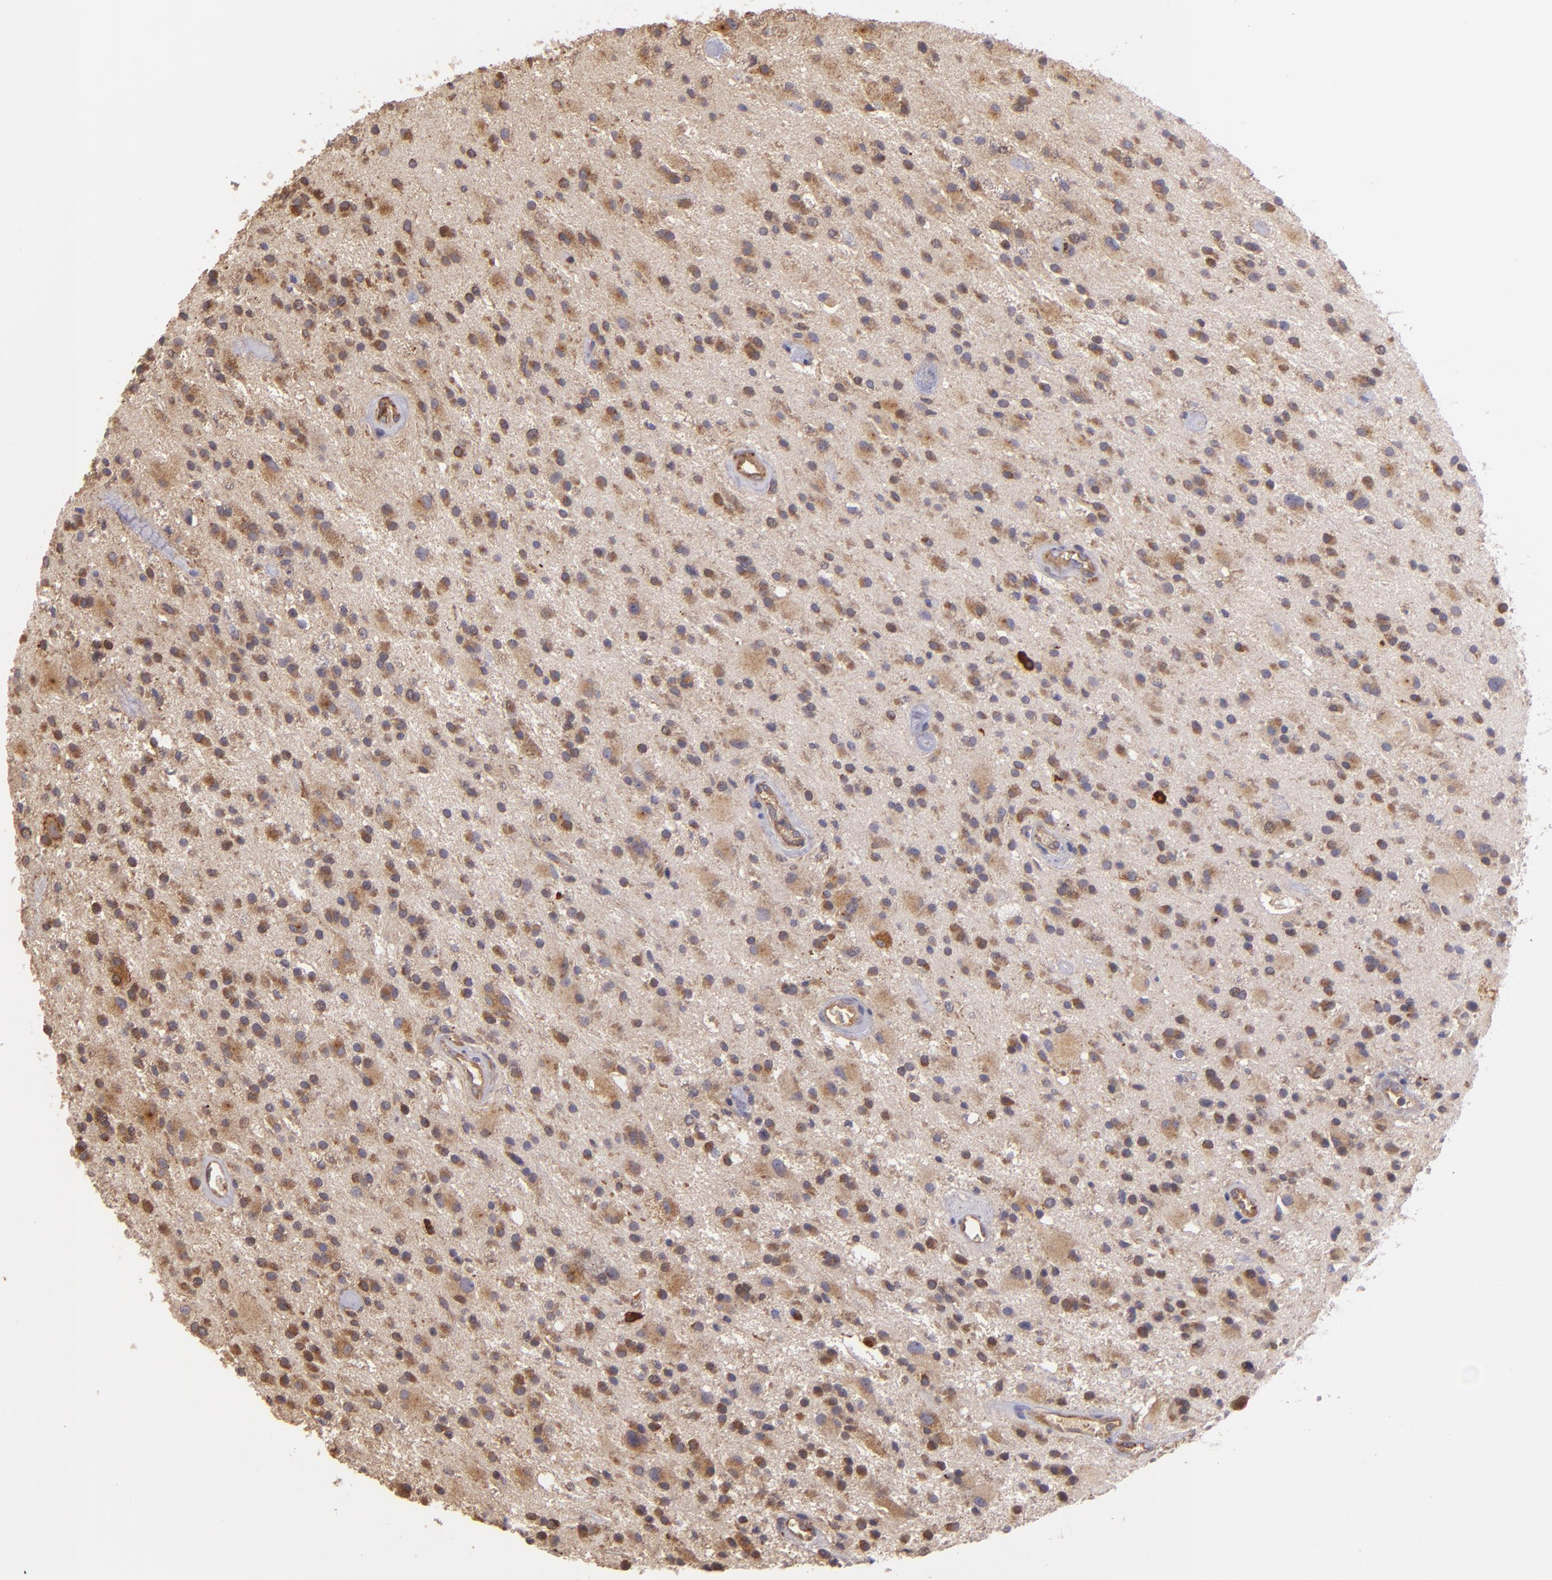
{"staining": {"intensity": "moderate", "quantity": ">75%", "location": "cytoplasmic/membranous"}, "tissue": "glioma", "cell_type": "Tumor cells", "image_type": "cancer", "snomed": [{"axis": "morphology", "description": "Glioma, malignant, Low grade"}, {"axis": "topography", "description": "Brain"}], "caption": "Approximately >75% of tumor cells in human malignant low-grade glioma reveal moderate cytoplasmic/membranous protein staining as visualized by brown immunohistochemical staining.", "gene": "ECE1", "patient": {"sex": "male", "age": 58}}